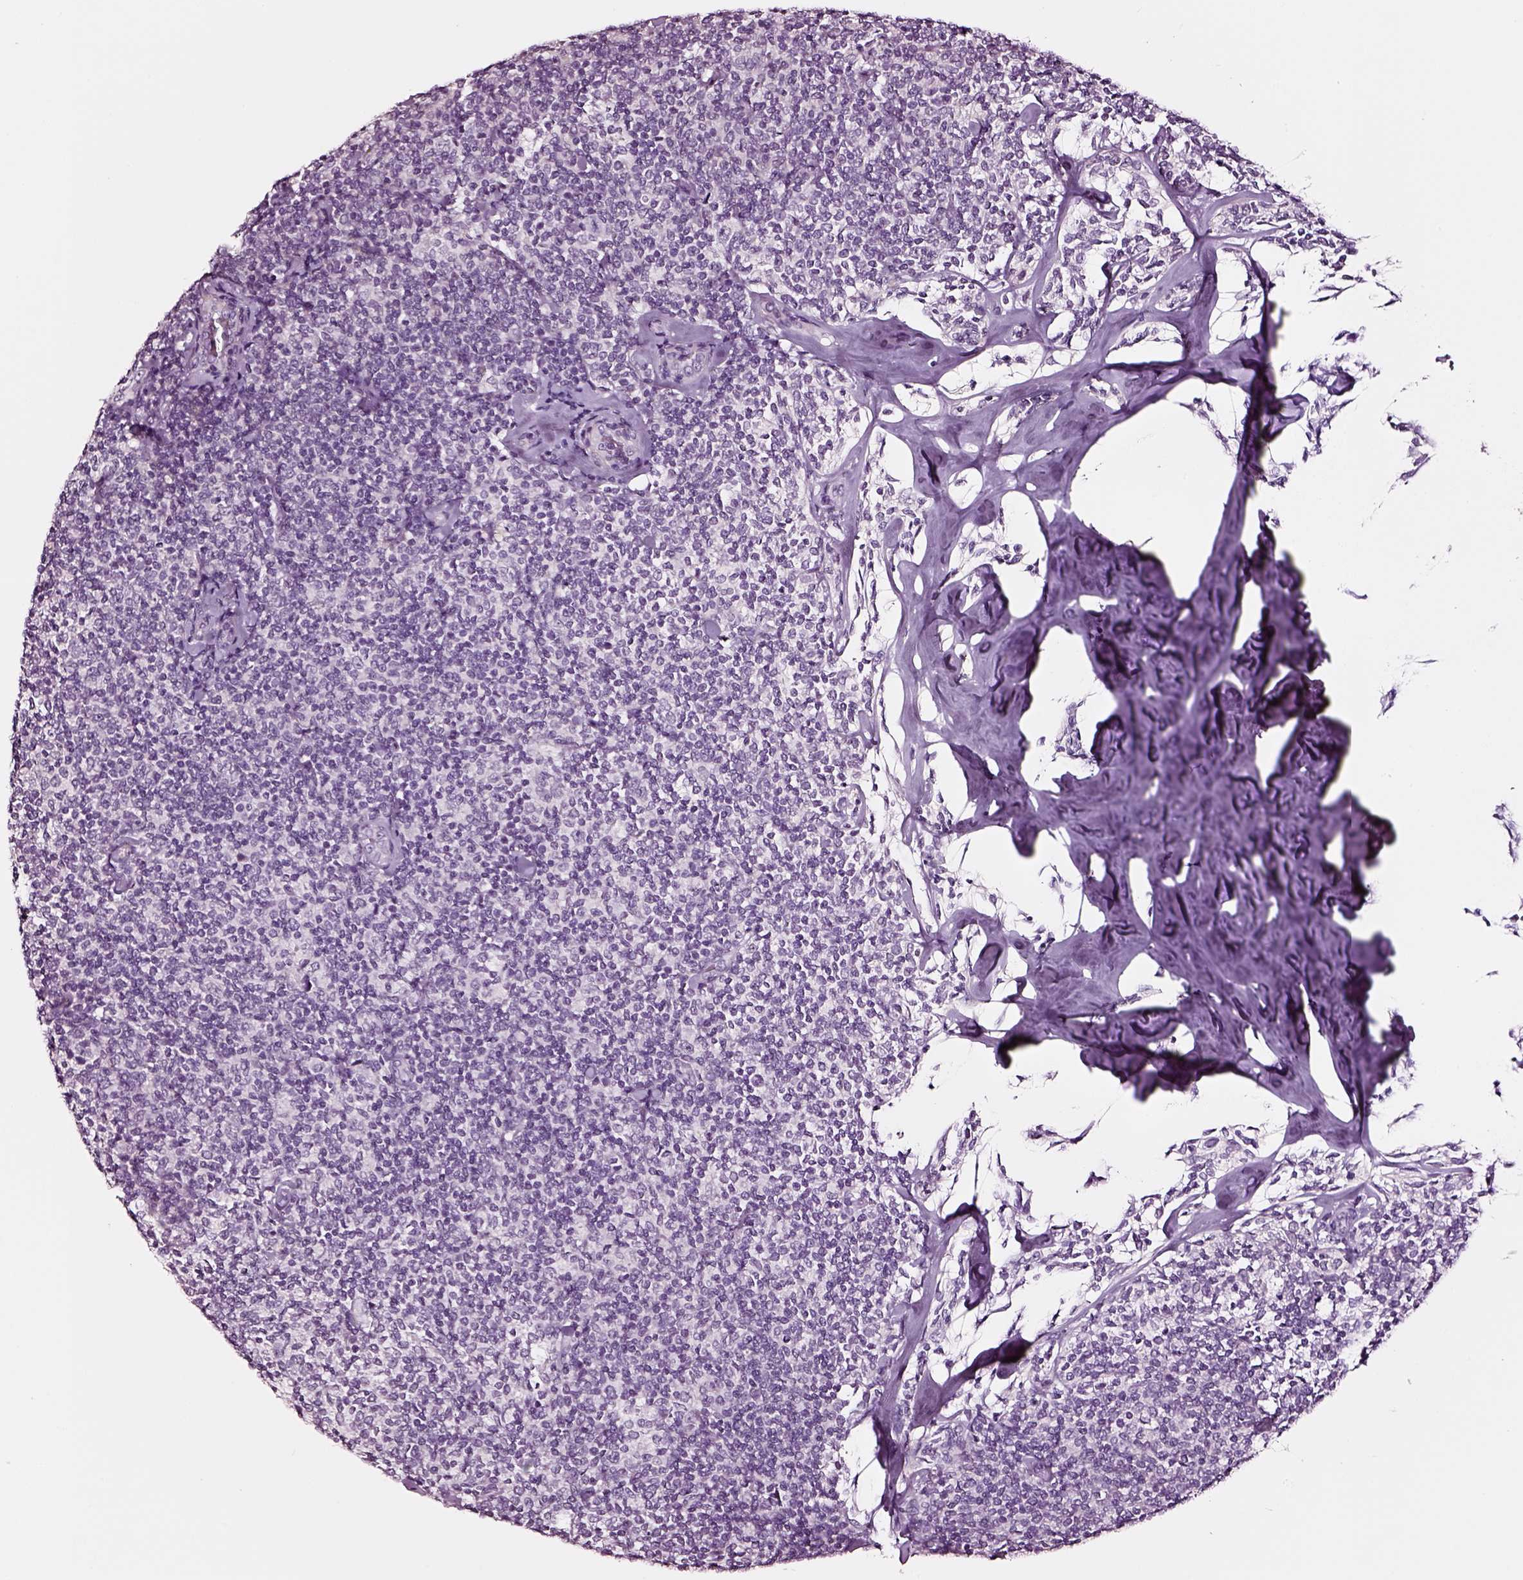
{"staining": {"intensity": "negative", "quantity": "none", "location": "none"}, "tissue": "lymphoma", "cell_type": "Tumor cells", "image_type": "cancer", "snomed": [{"axis": "morphology", "description": "Malignant lymphoma, non-Hodgkin's type, Low grade"}, {"axis": "topography", "description": "Lymph node"}], "caption": "Immunohistochemistry (IHC) photomicrograph of neoplastic tissue: human lymphoma stained with DAB (3,3'-diaminobenzidine) reveals no significant protein expression in tumor cells.", "gene": "SOX10", "patient": {"sex": "female", "age": 56}}